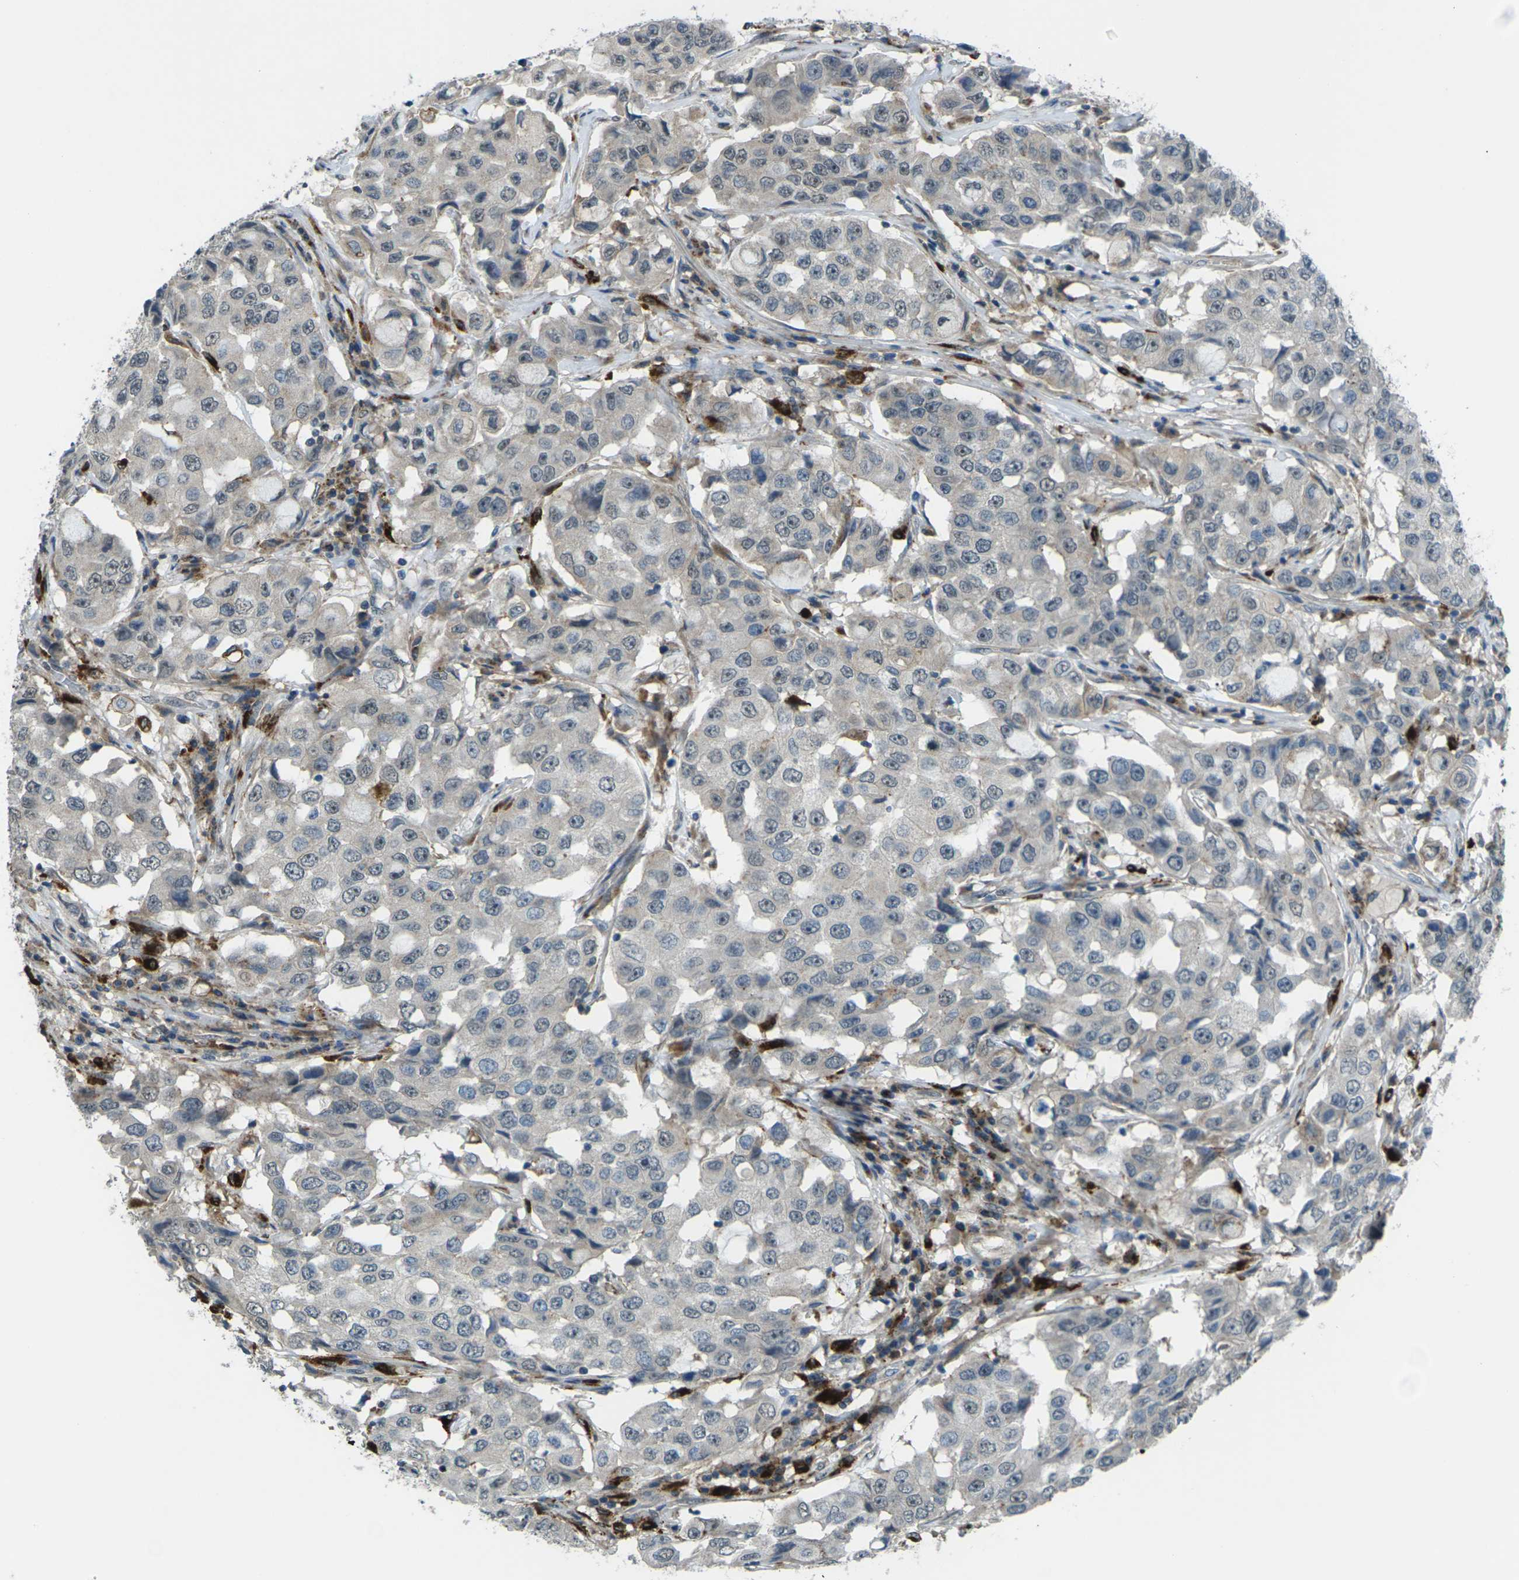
{"staining": {"intensity": "negative", "quantity": "none", "location": "none"}, "tissue": "breast cancer", "cell_type": "Tumor cells", "image_type": "cancer", "snomed": [{"axis": "morphology", "description": "Duct carcinoma"}, {"axis": "topography", "description": "Breast"}], "caption": "Protein analysis of breast infiltrating ductal carcinoma displays no significant expression in tumor cells.", "gene": "SLC31A2", "patient": {"sex": "female", "age": 27}}